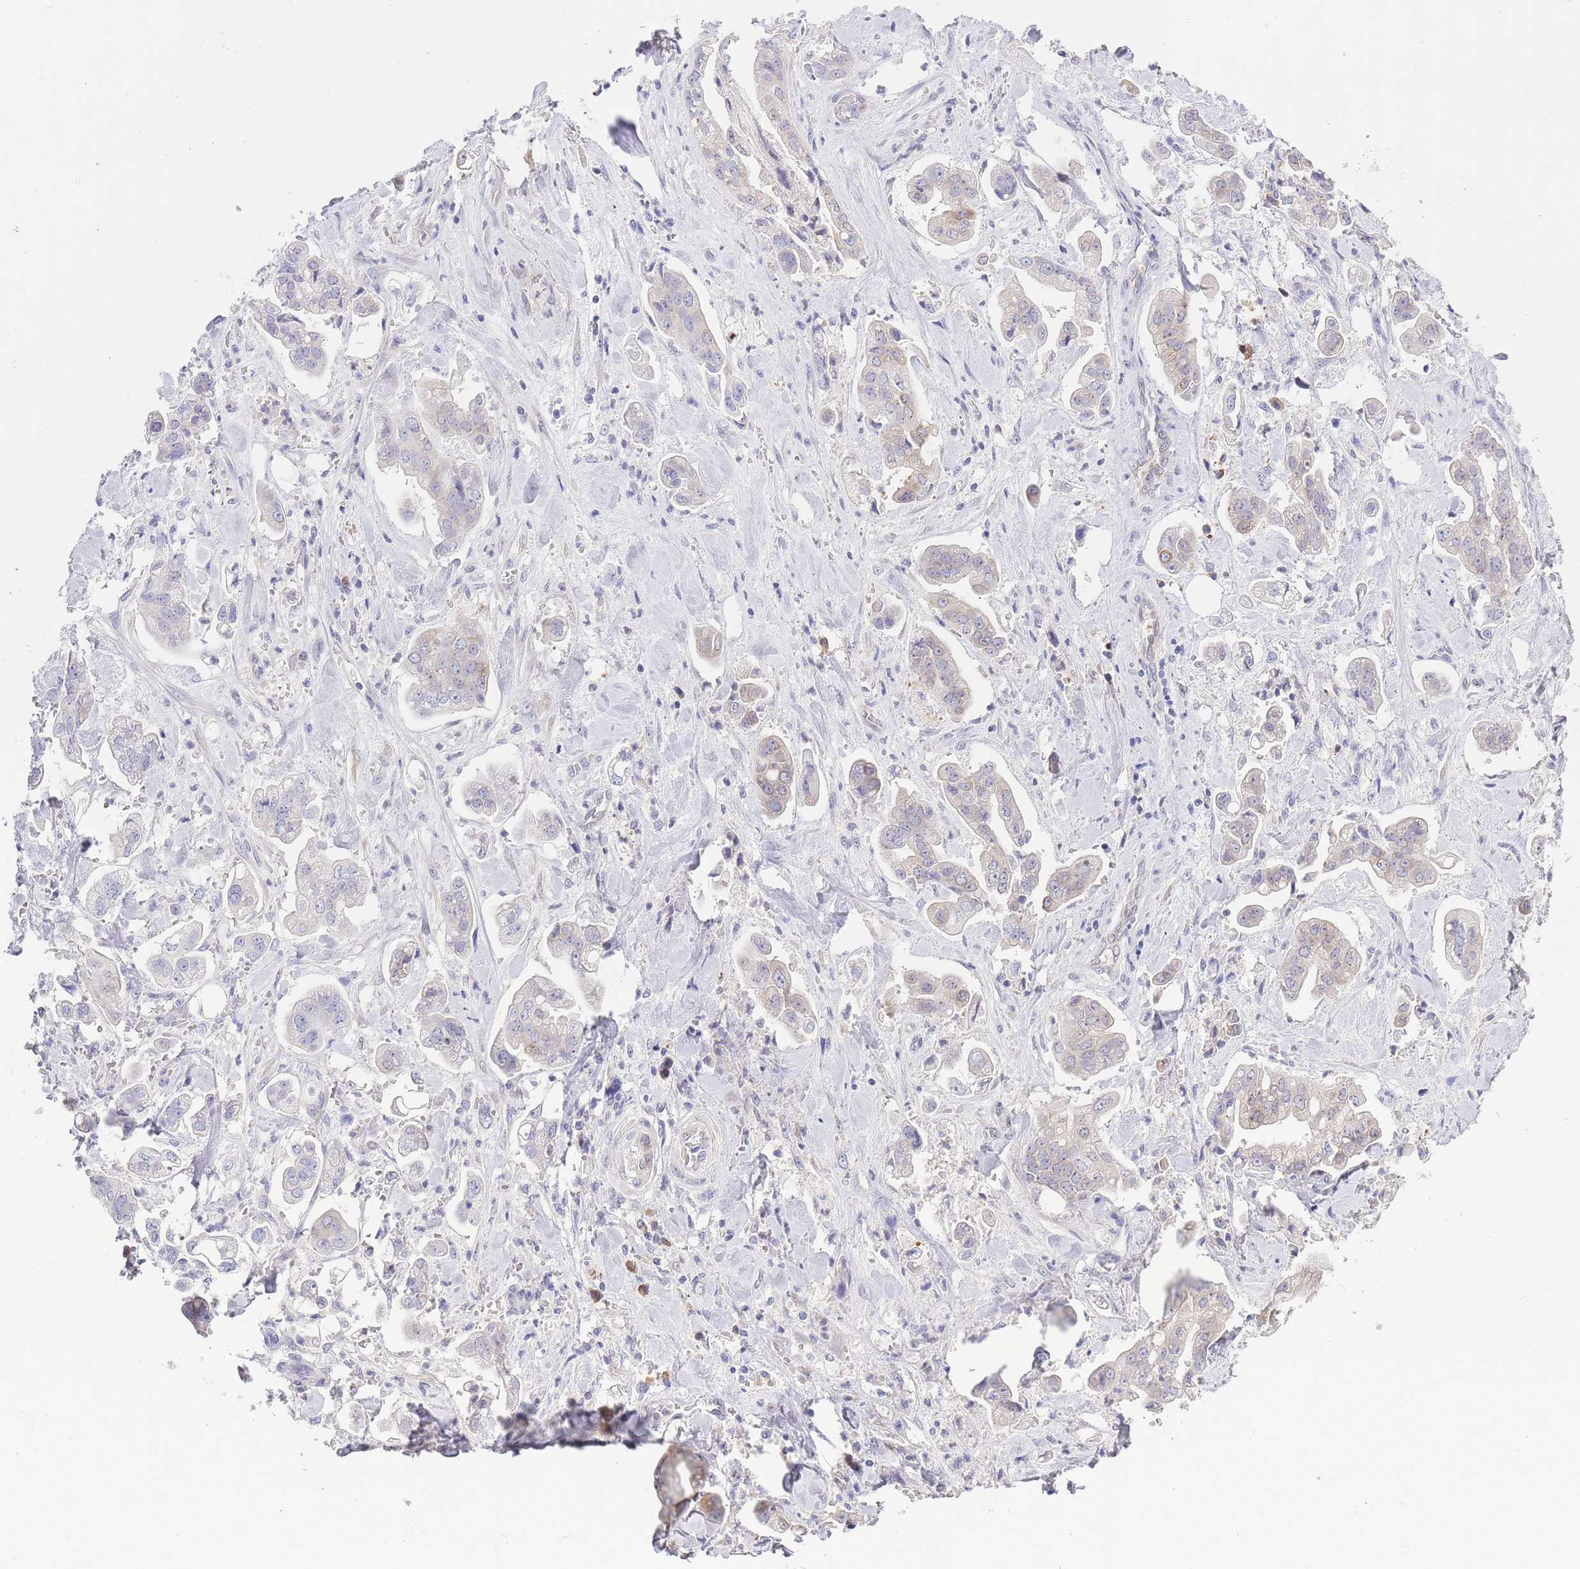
{"staining": {"intensity": "negative", "quantity": "none", "location": "none"}, "tissue": "stomach cancer", "cell_type": "Tumor cells", "image_type": "cancer", "snomed": [{"axis": "morphology", "description": "Adenocarcinoma, NOS"}, {"axis": "topography", "description": "Stomach"}], "caption": "Micrograph shows no significant protein staining in tumor cells of stomach adenocarcinoma.", "gene": "EBPL", "patient": {"sex": "male", "age": 62}}